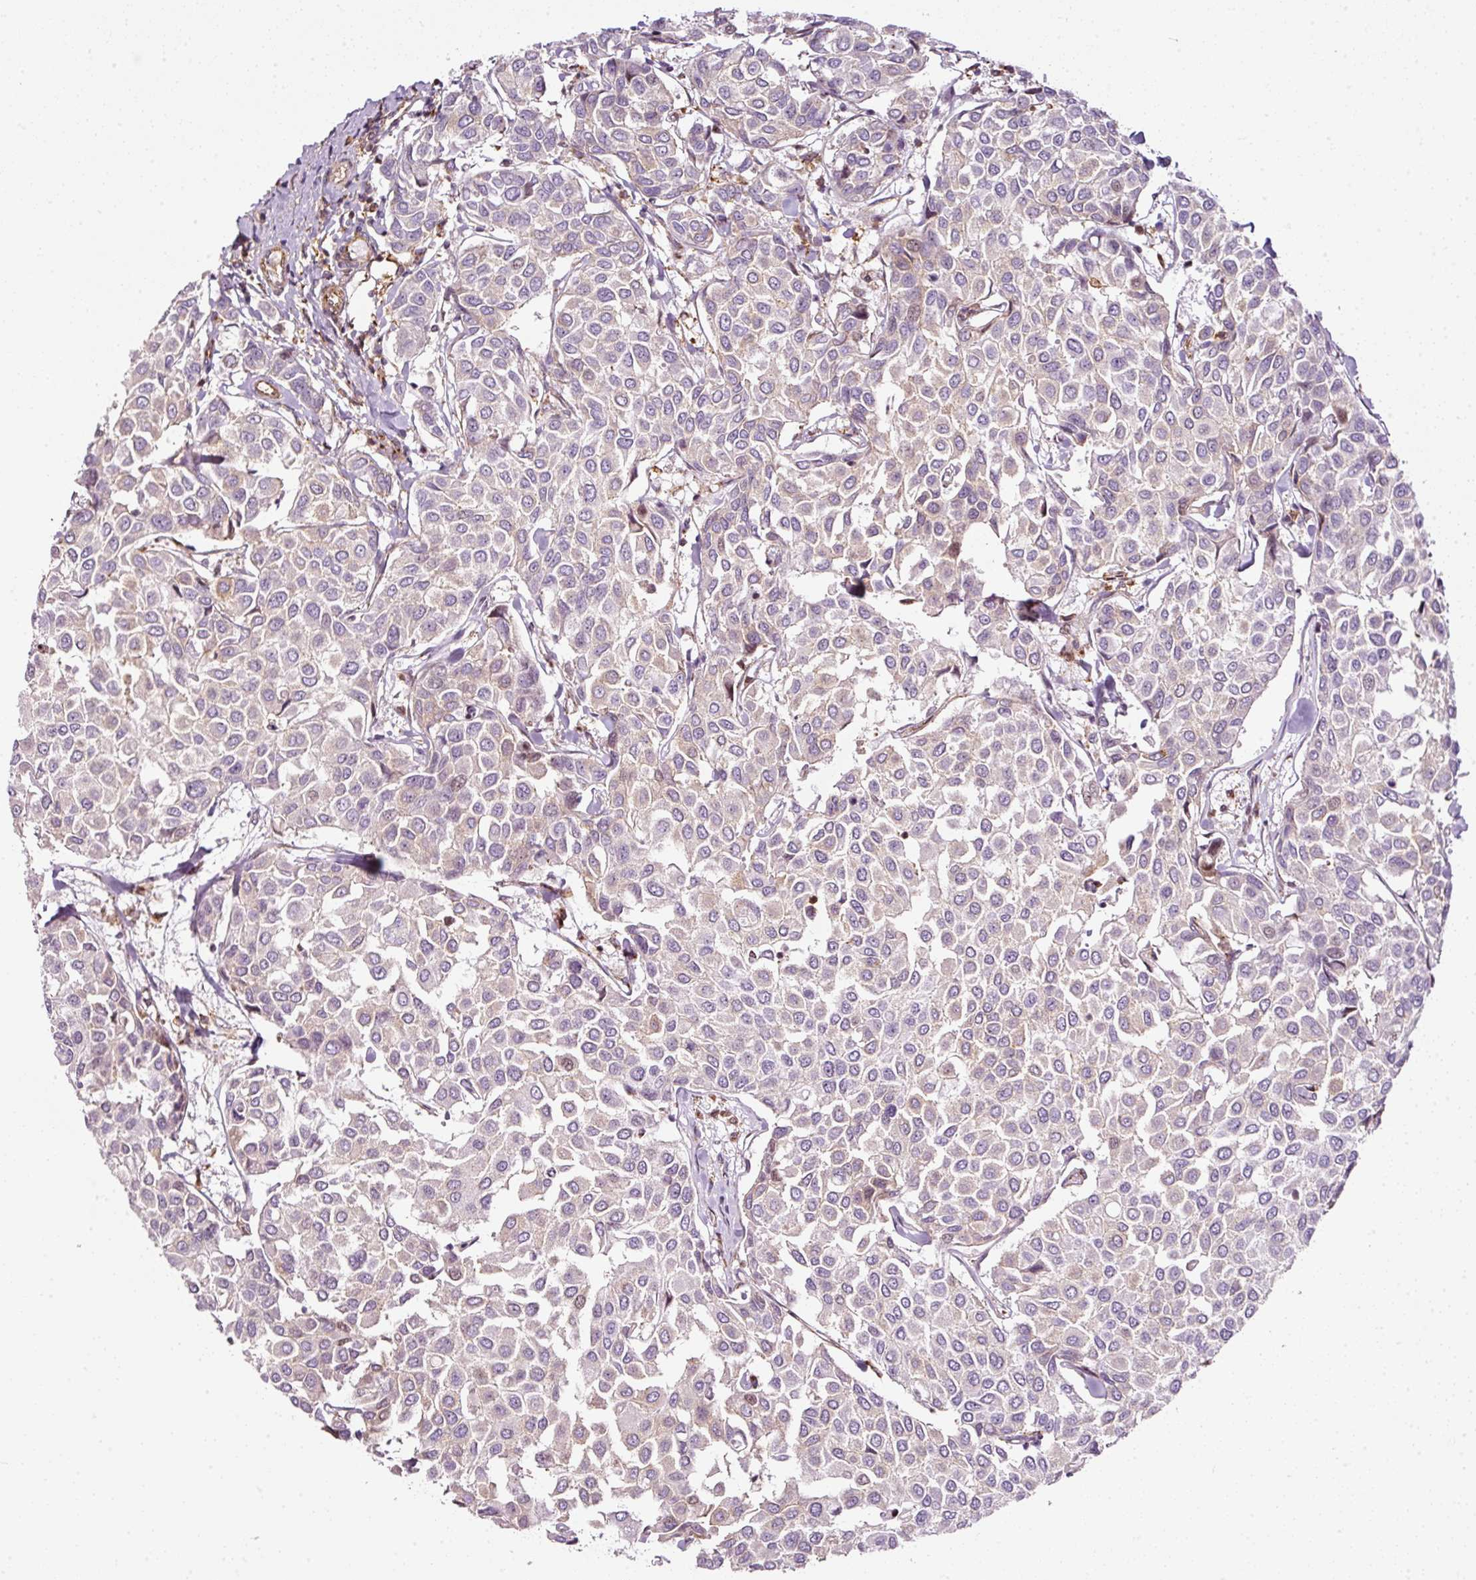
{"staining": {"intensity": "weak", "quantity": "<25%", "location": "cytoplasmic/membranous"}, "tissue": "breast cancer", "cell_type": "Tumor cells", "image_type": "cancer", "snomed": [{"axis": "morphology", "description": "Duct carcinoma"}, {"axis": "topography", "description": "Breast"}], "caption": "Immunohistochemistry image of human breast infiltrating ductal carcinoma stained for a protein (brown), which shows no positivity in tumor cells.", "gene": "SCNM1", "patient": {"sex": "female", "age": 55}}